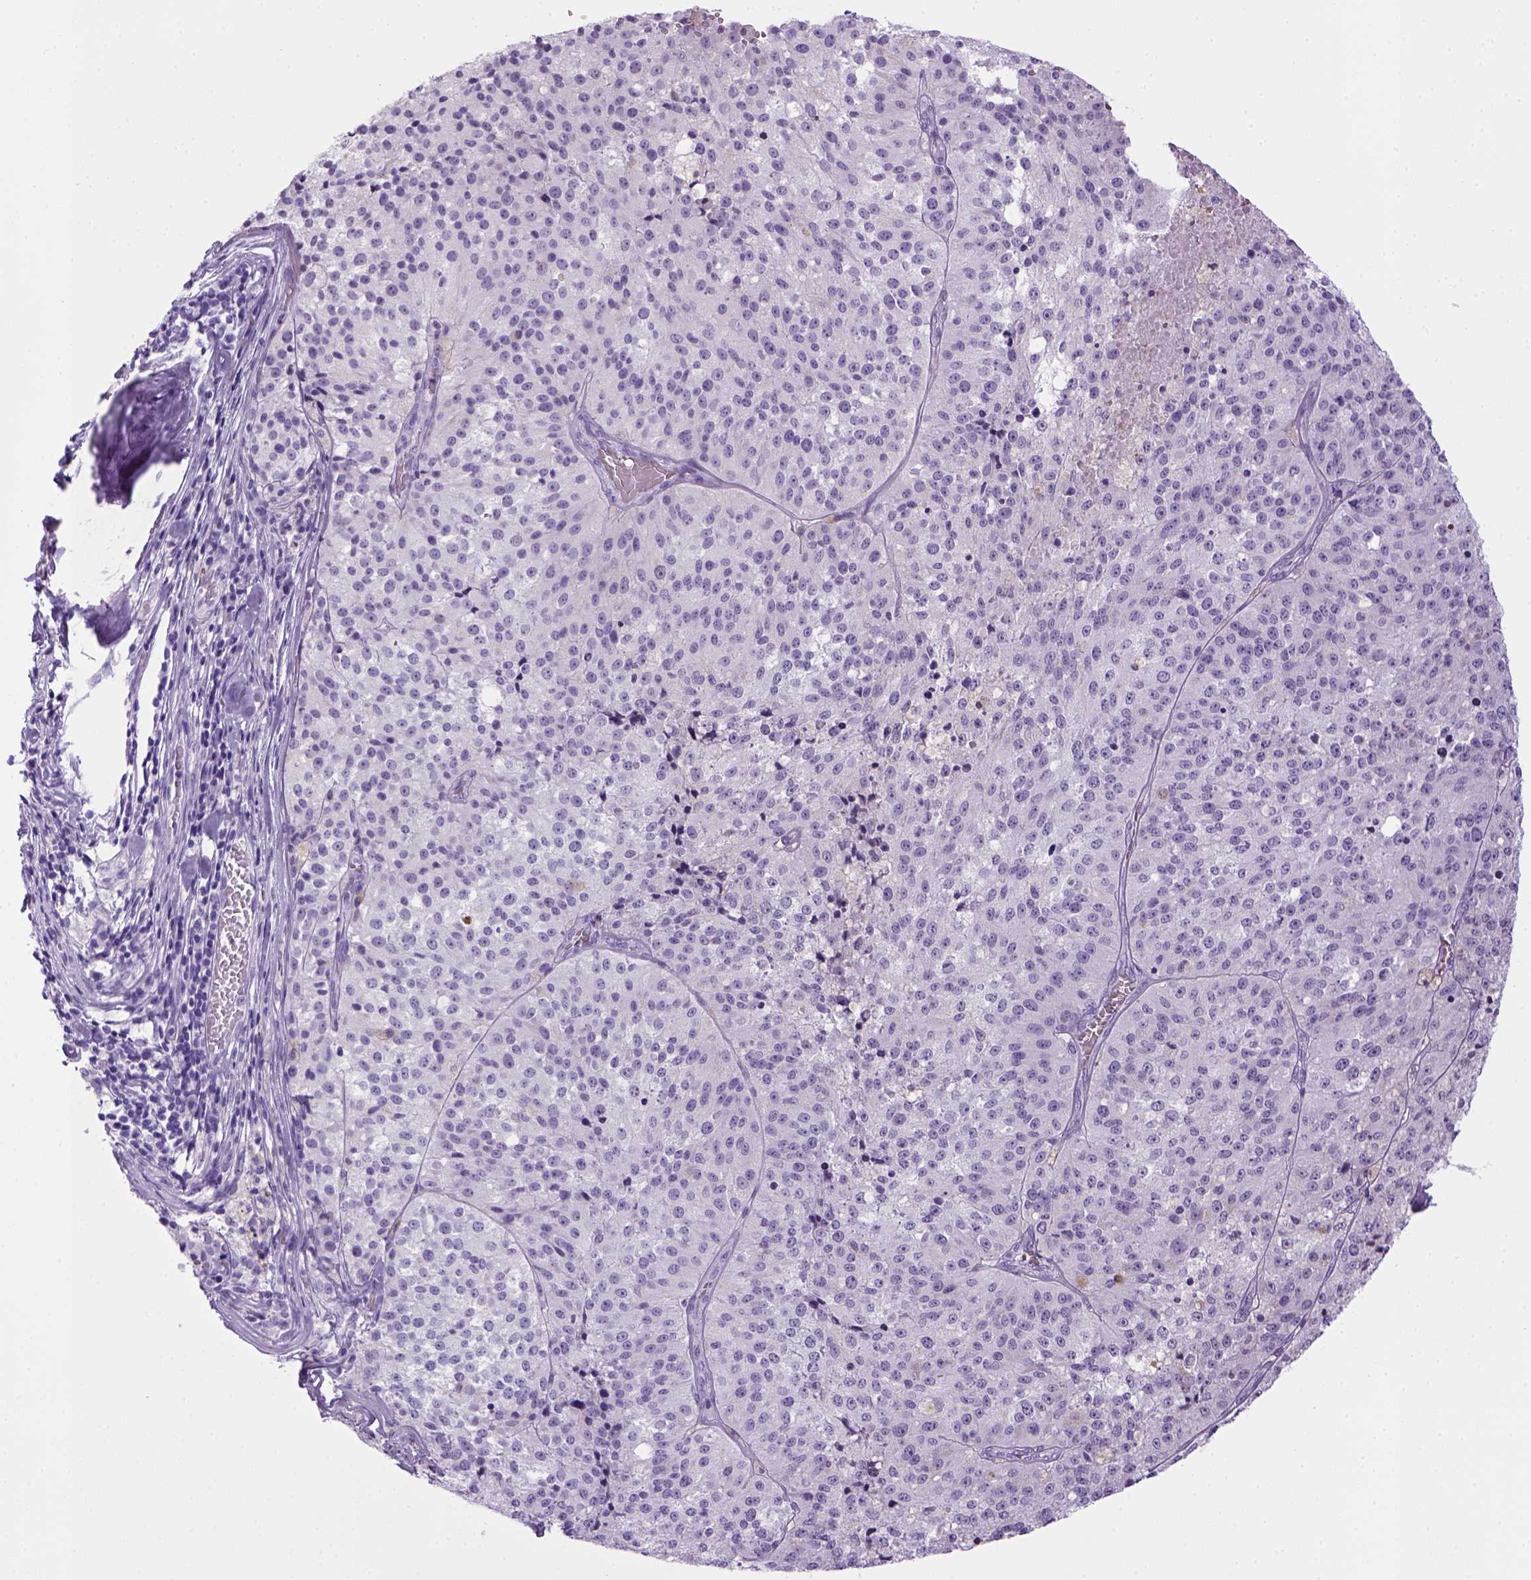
{"staining": {"intensity": "negative", "quantity": "none", "location": "none"}, "tissue": "melanoma", "cell_type": "Tumor cells", "image_type": "cancer", "snomed": [{"axis": "morphology", "description": "Malignant melanoma, Metastatic site"}, {"axis": "topography", "description": "Lymph node"}], "caption": "This is an immunohistochemistry histopathology image of melanoma. There is no expression in tumor cells.", "gene": "SGCG", "patient": {"sex": "female", "age": 64}}